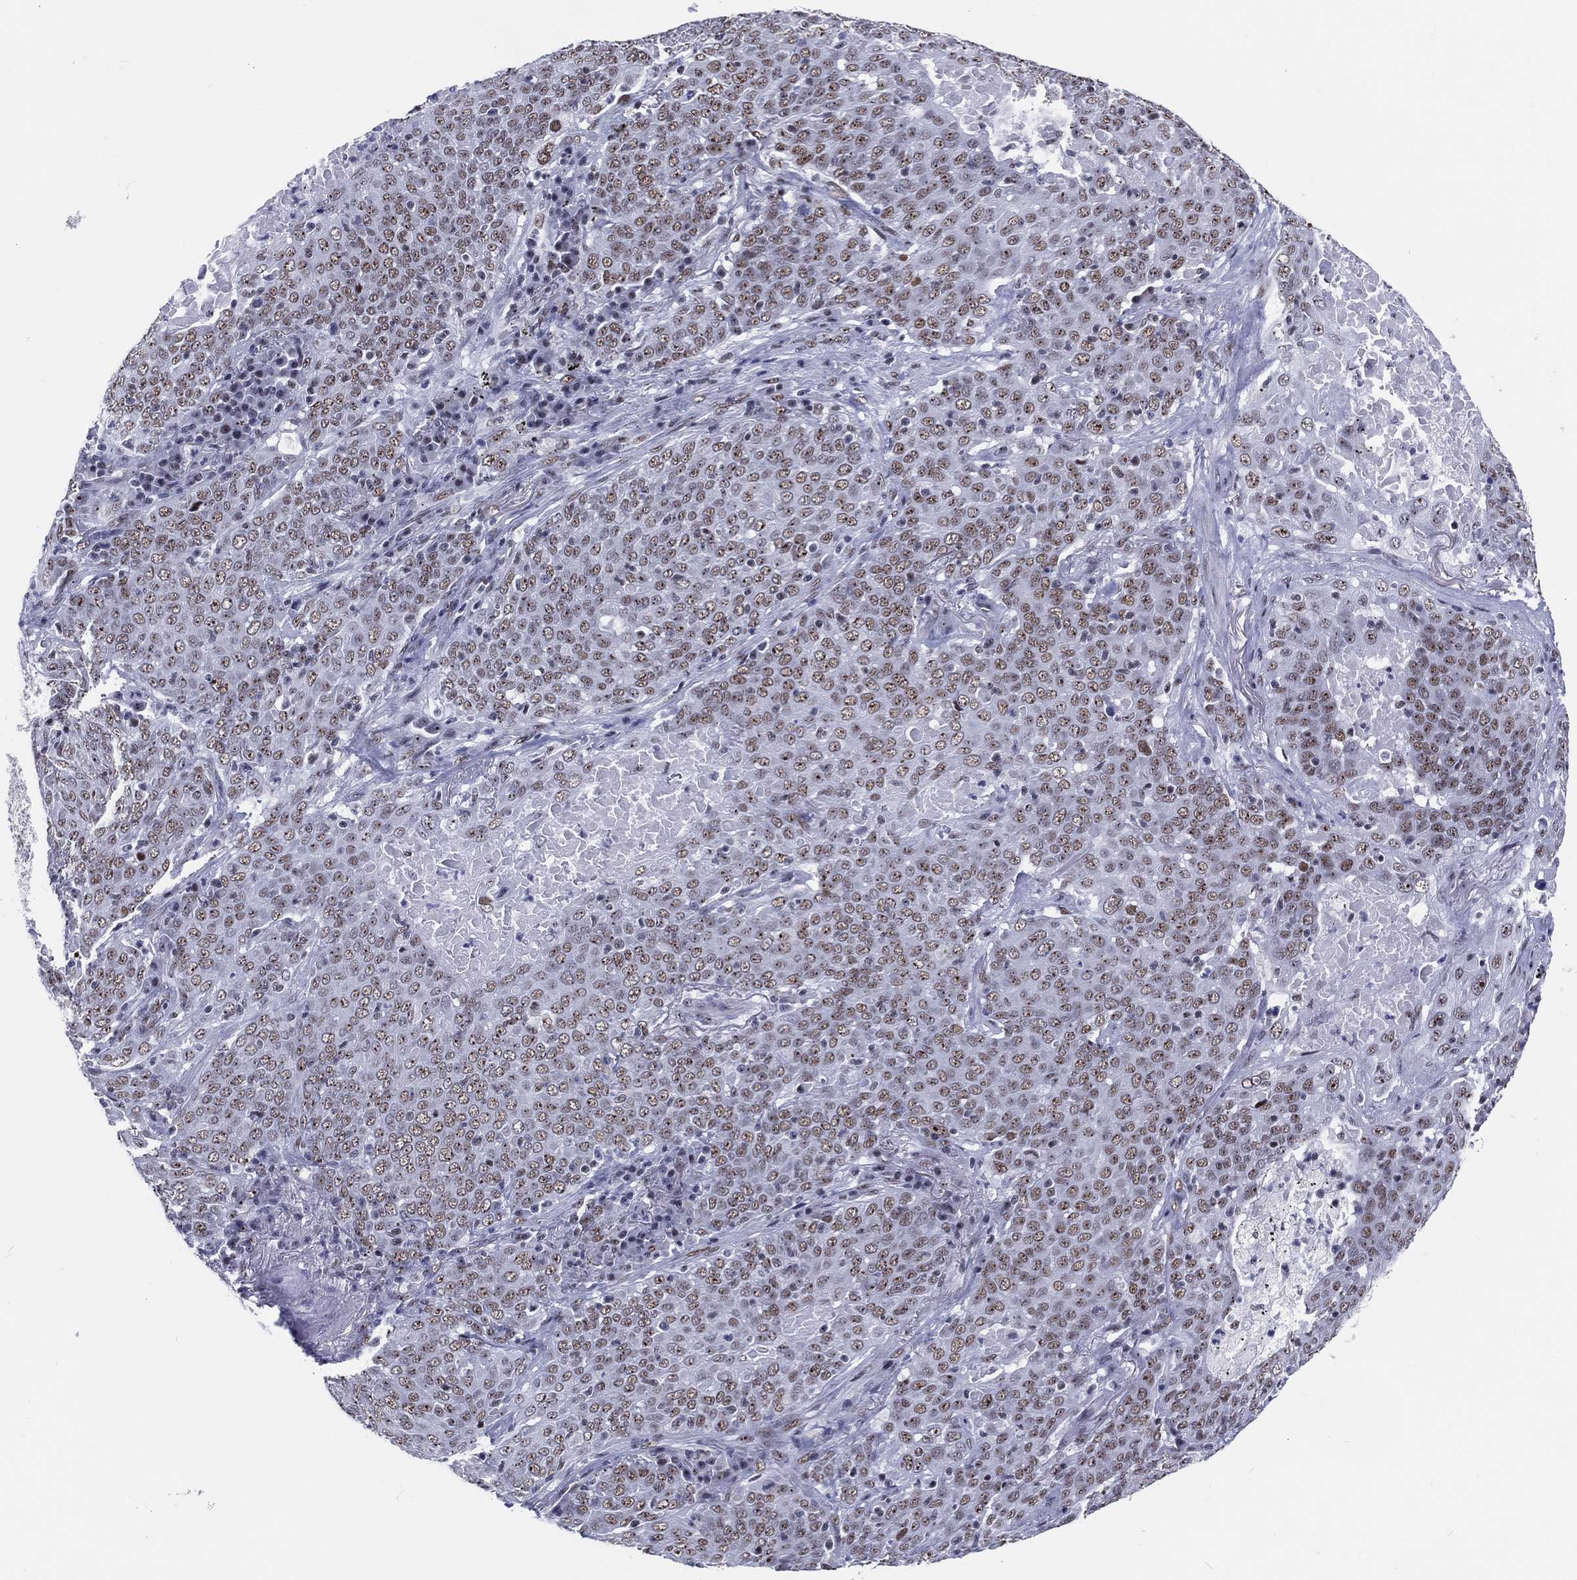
{"staining": {"intensity": "weak", "quantity": ">75%", "location": "nuclear"}, "tissue": "lung cancer", "cell_type": "Tumor cells", "image_type": "cancer", "snomed": [{"axis": "morphology", "description": "Squamous cell carcinoma, NOS"}, {"axis": "topography", "description": "Lung"}], "caption": "Immunohistochemistry (IHC) micrograph of human squamous cell carcinoma (lung) stained for a protein (brown), which shows low levels of weak nuclear staining in about >75% of tumor cells.", "gene": "MAPK8IP1", "patient": {"sex": "male", "age": 82}}